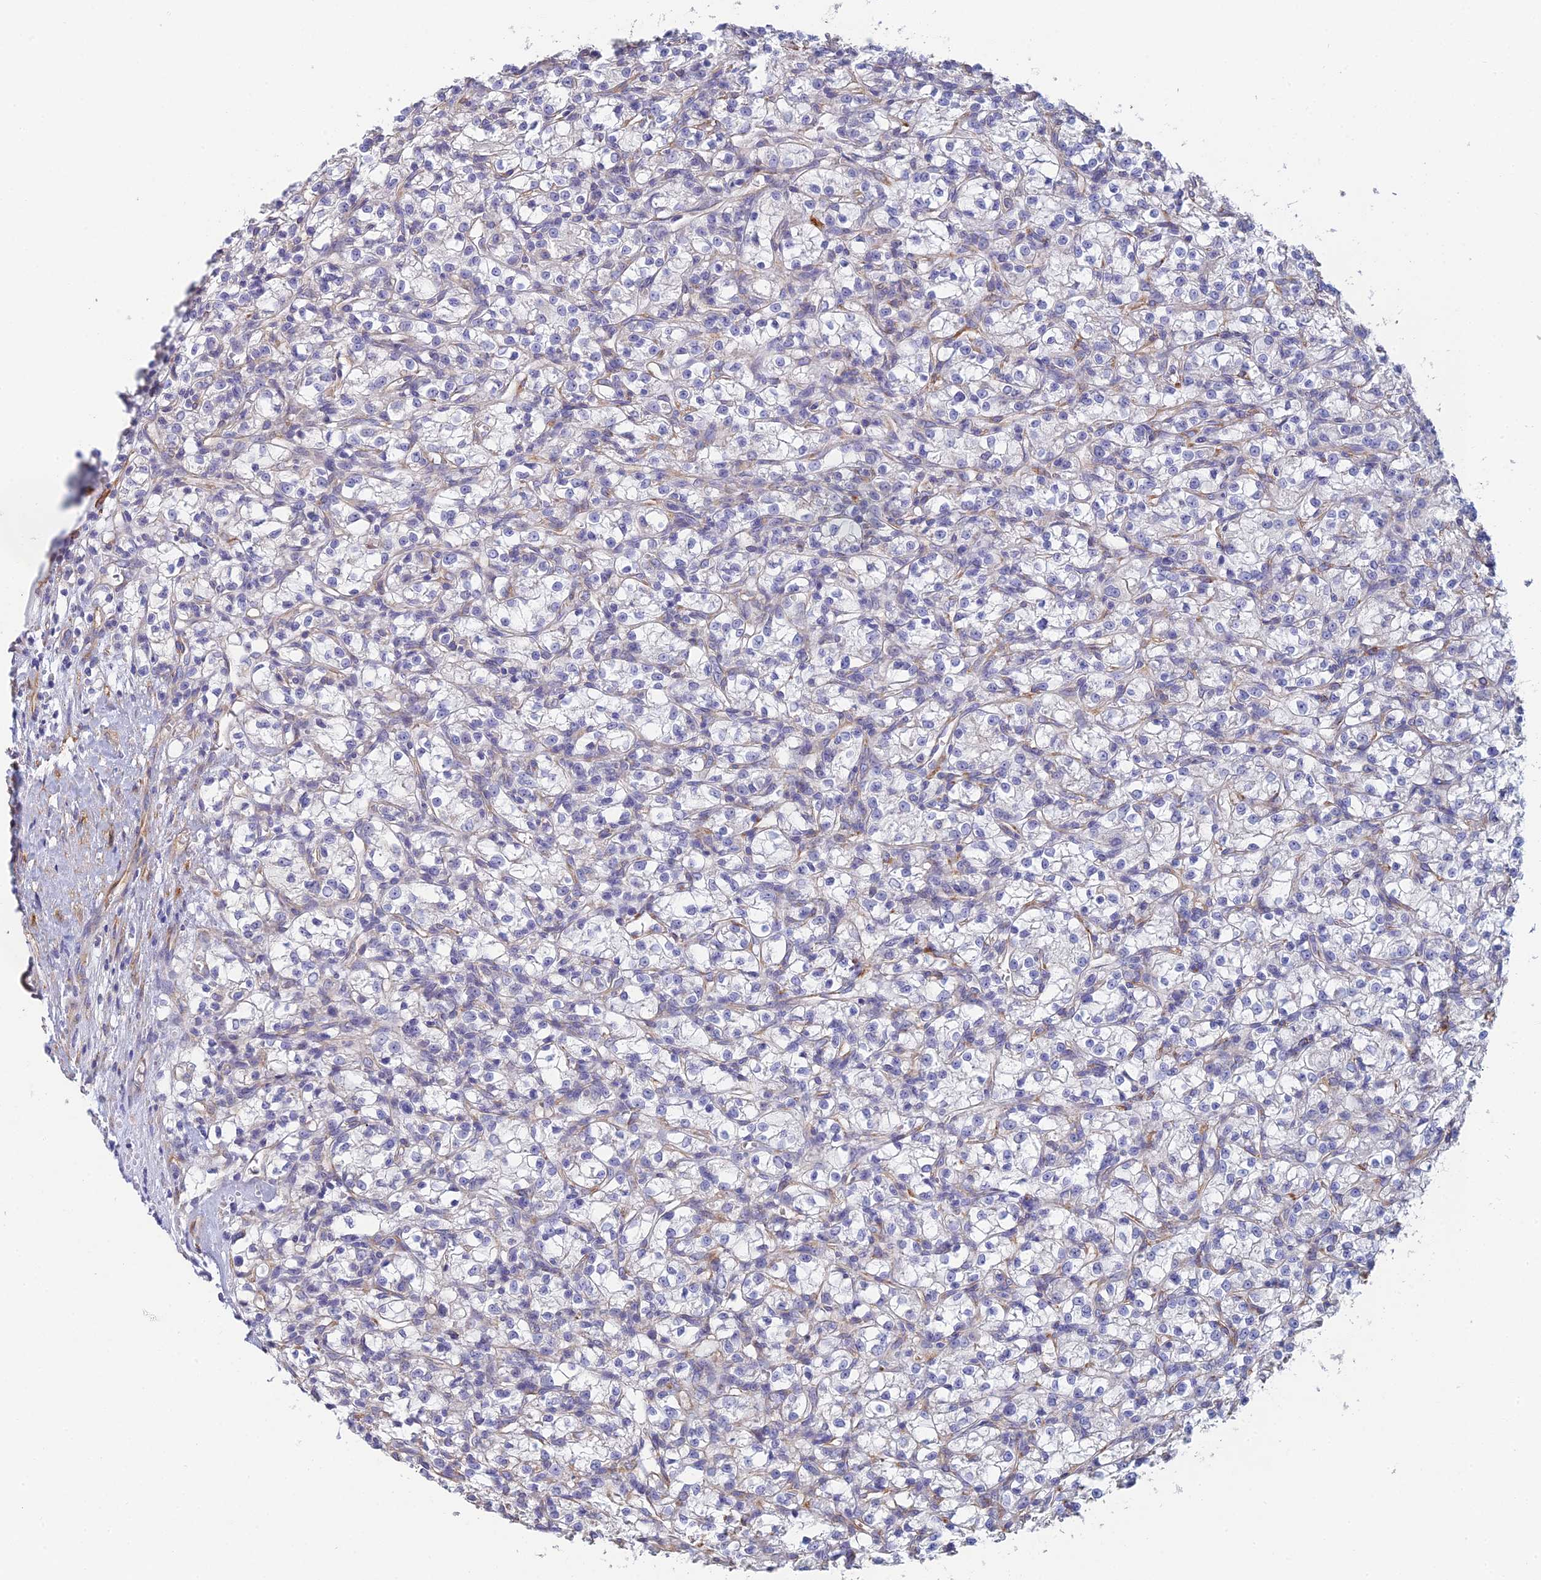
{"staining": {"intensity": "negative", "quantity": "none", "location": "none"}, "tissue": "renal cancer", "cell_type": "Tumor cells", "image_type": "cancer", "snomed": [{"axis": "morphology", "description": "Adenocarcinoma, NOS"}, {"axis": "topography", "description": "Kidney"}], "caption": "Immunohistochemistry (IHC) histopathology image of human renal cancer stained for a protein (brown), which reveals no staining in tumor cells.", "gene": "PCDHA5", "patient": {"sex": "female", "age": 59}}